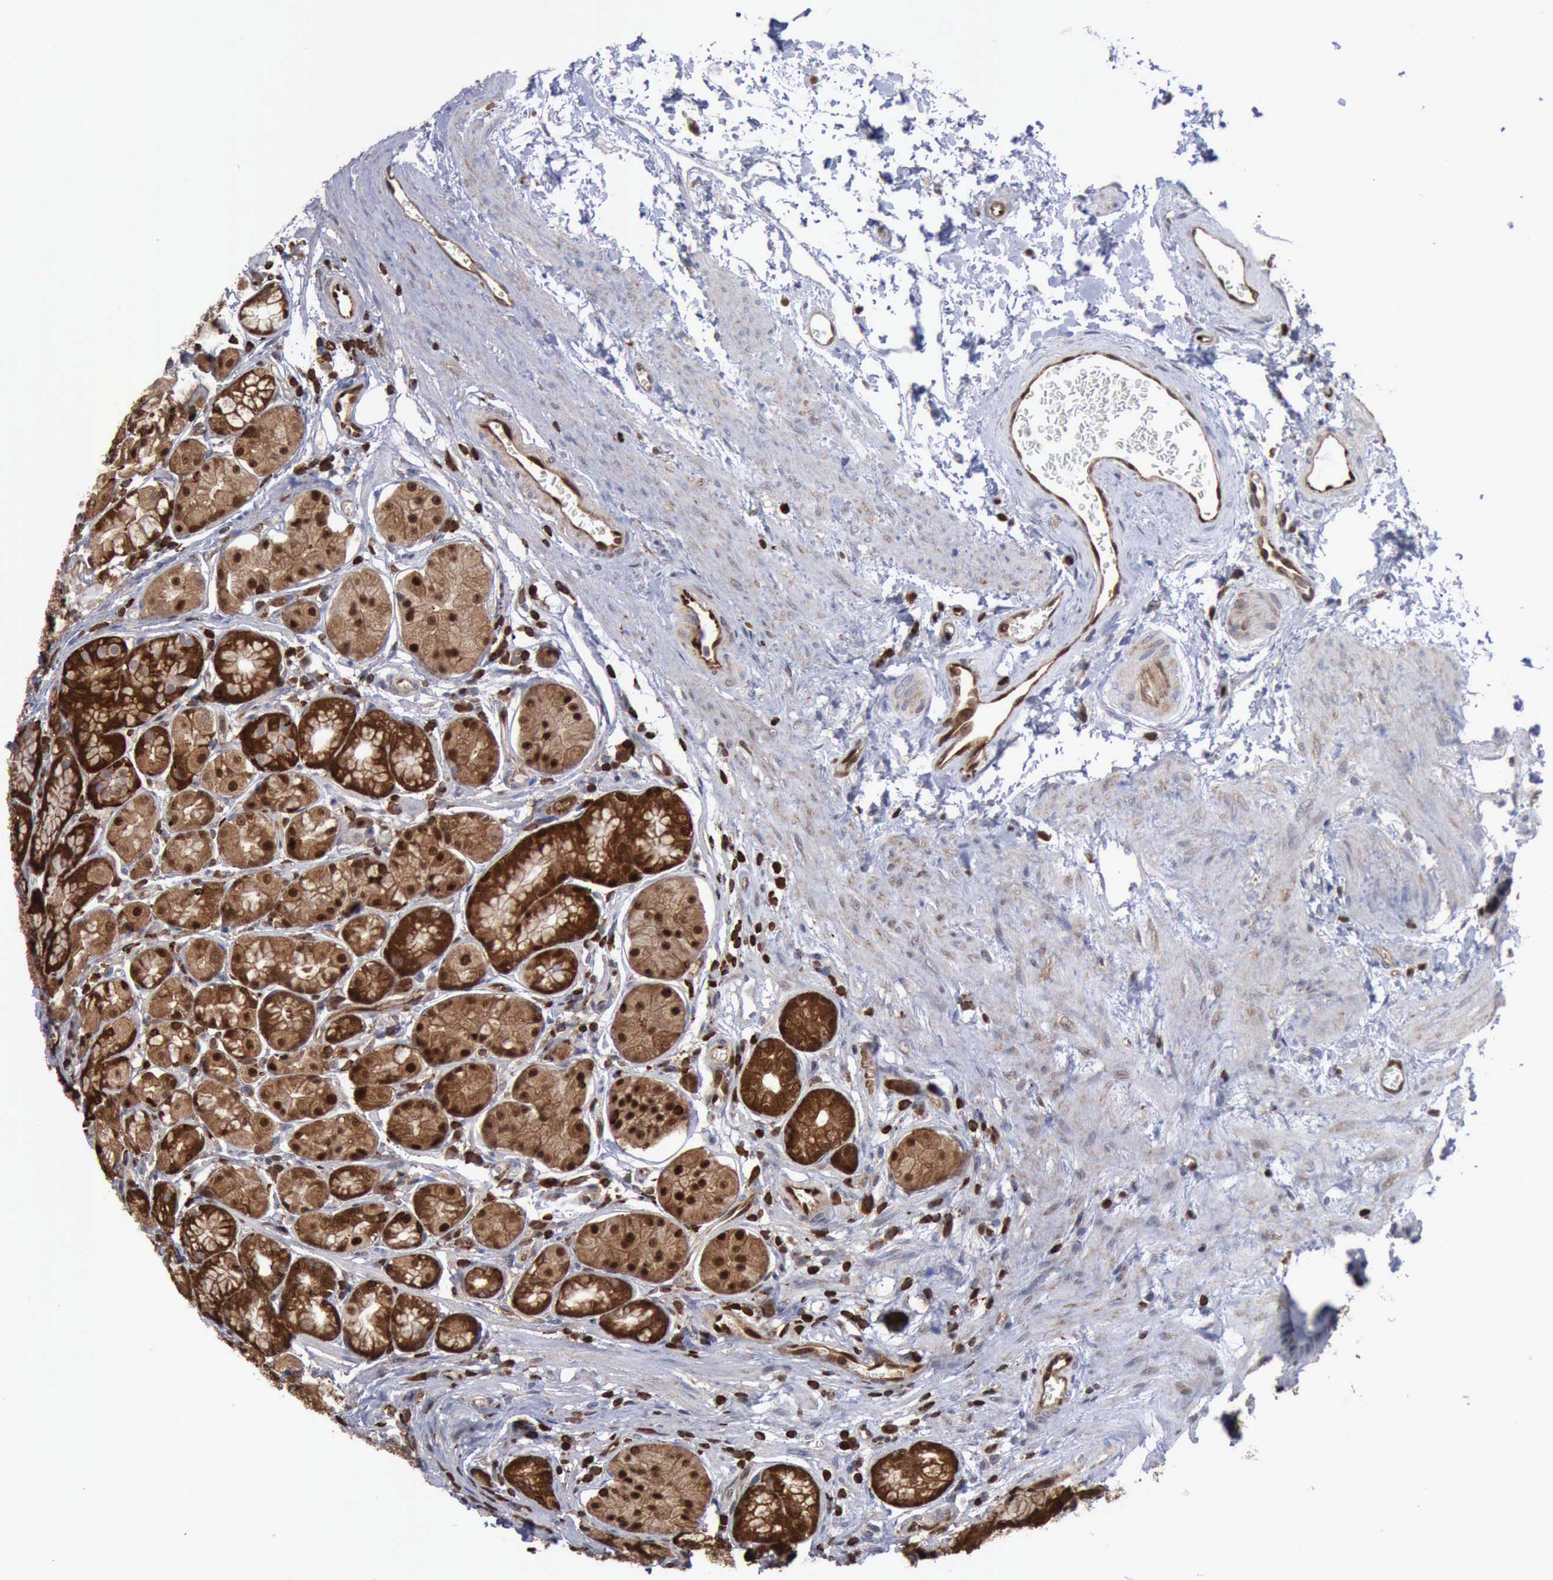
{"staining": {"intensity": "strong", "quantity": ">75%", "location": "cytoplasmic/membranous,nuclear"}, "tissue": "stomach", "cell_type": "Glandular cells", "image_type": "normal", "snomed": [{"axis": "morphology", "description": "Normal tissue, NOS"}, {"axis": "topography", "description": "Stomach"}, {"axis": "topography", "description": "Stomach, lower"}], "caption": "This is a photomicrograph of immunohistochemistry (IHC) staining of benign stomach, which shows strong positivity in the cytoplasmic/membranous,nuclear of glandular cells.", "gene": "PDCD4", "patient": {"sex": "male", "age": 76}}